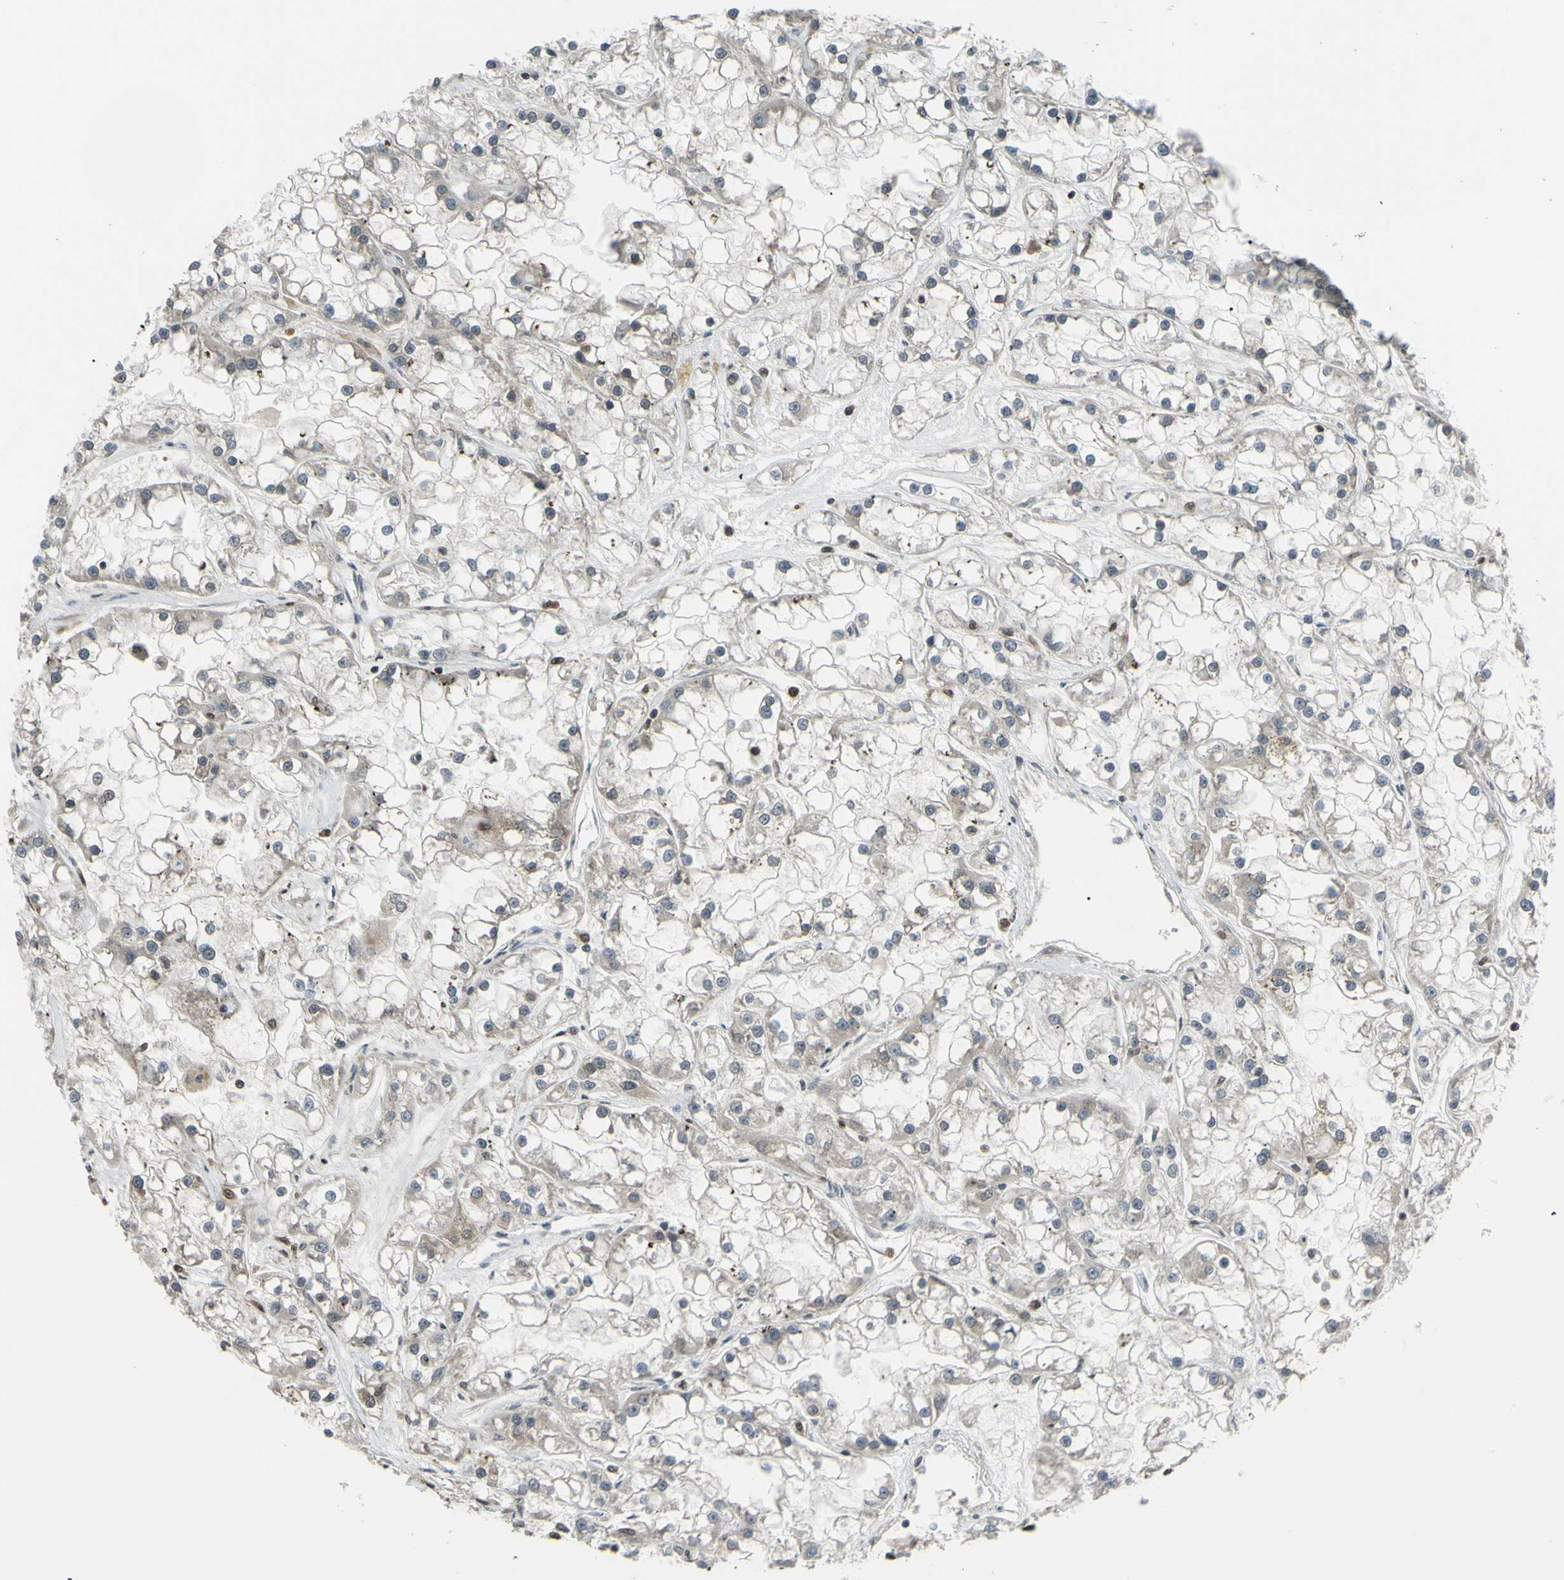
{"staining": {"intensity": "negative", "quantity": "none", "location": "none"}, "tissue": "renal cancer", "cell_type": "Tumor cells", "image_type": "cancer", "snomed": [{"axis": "morphology", "description": "Adenocarcinoma, NOS"}, {"axis": "topography", "description": "Kidney"}], "caption": "High magnification brightfield microscopy of renal cancer stained with DAB (brown) and counterstained with hematoxylin (blue): tumor cells show no significant staining.", "gene": "FKBP5", "patient": {"sex": "female", "age": 52}}